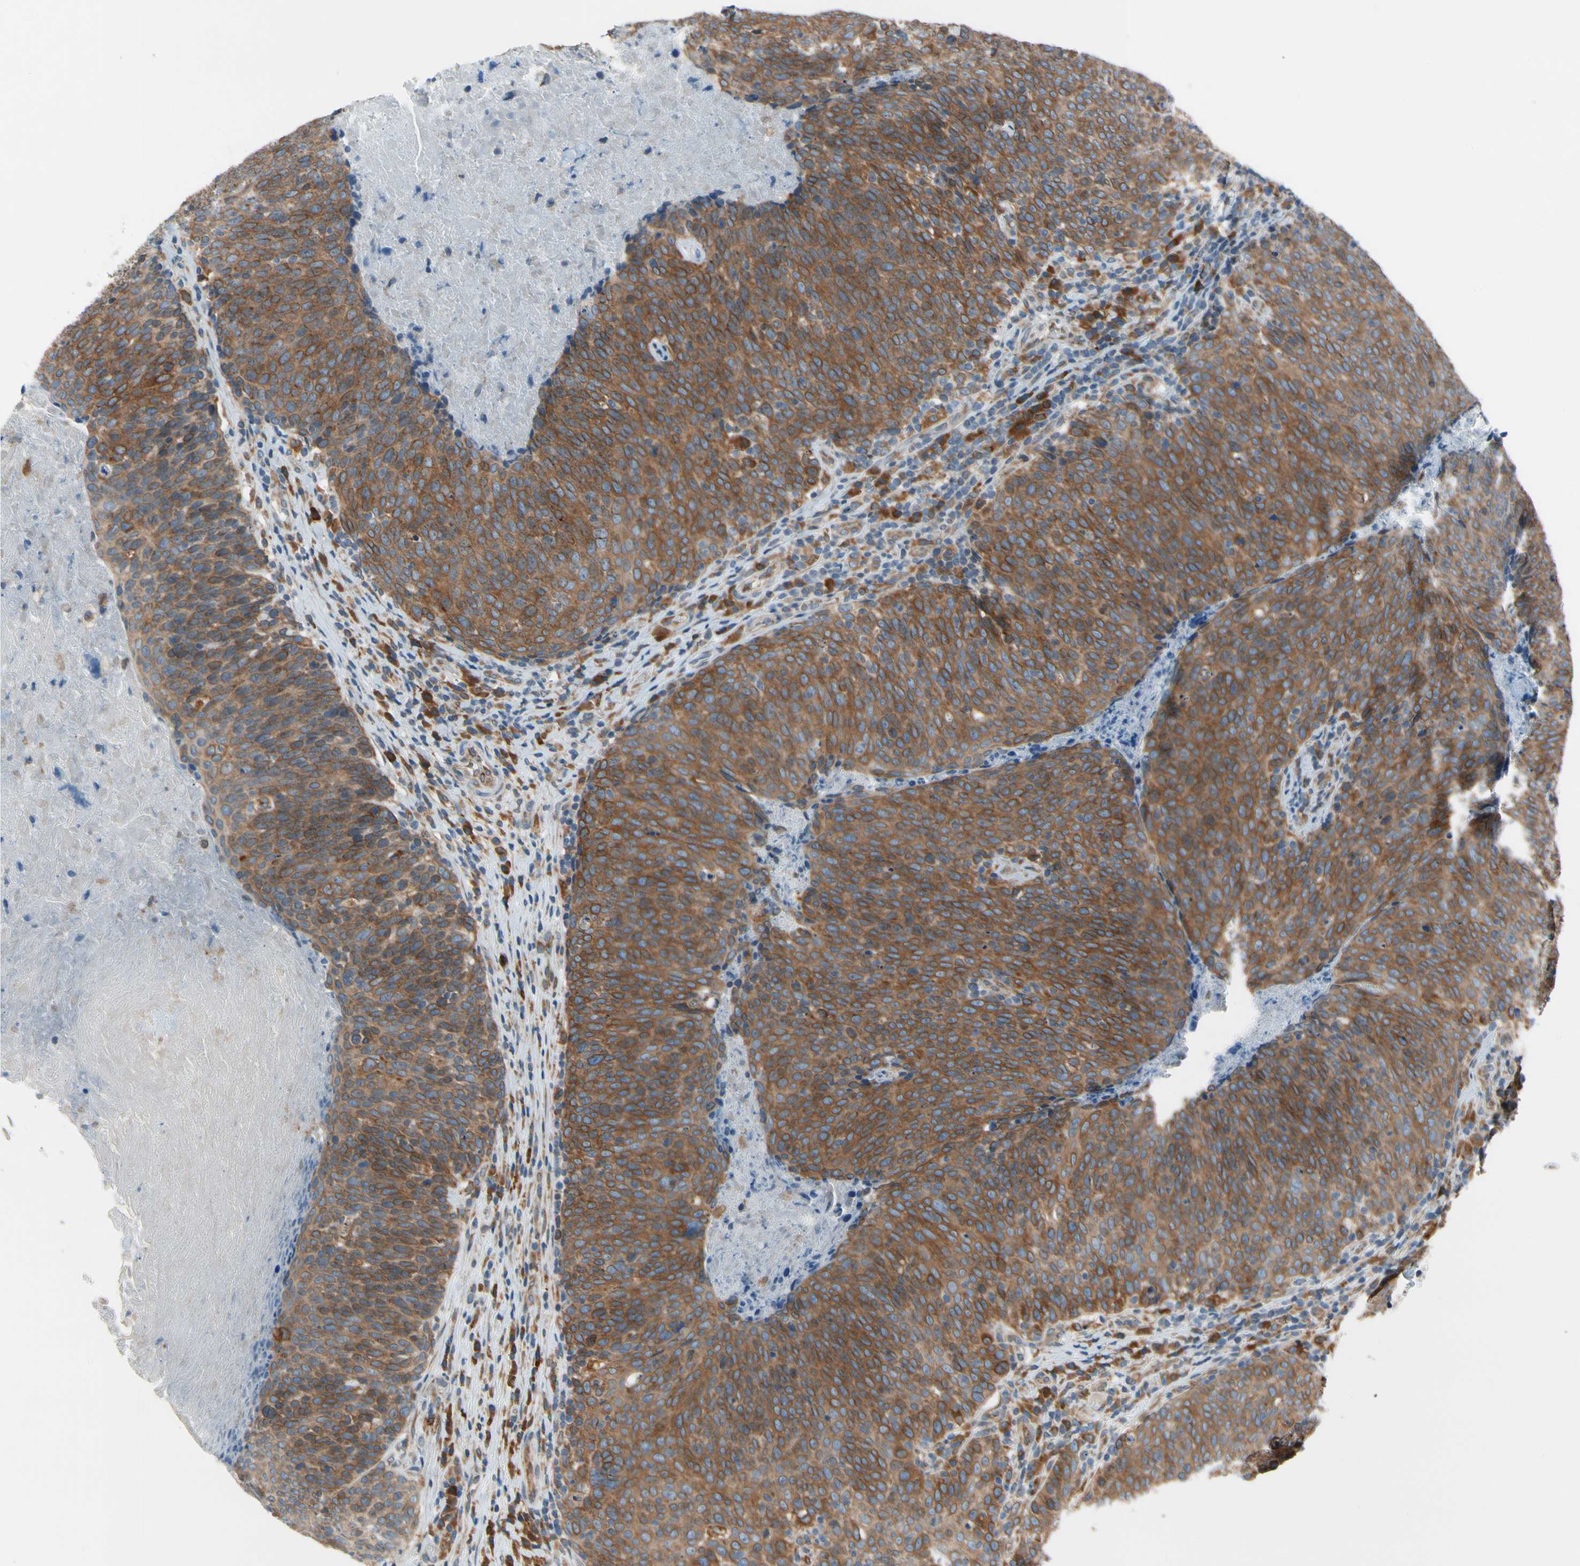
{"staining": {"intensity": "strong", "quantity": ">75%", "location": "cytoplasmic/membranous"}, "tissue": "head and neck cancer", "cell_type": "Tumor cells", "image_type": "cancer", "snomed": [{"axis": "morphology", "description": "Squamous cell carcinoma, NOS"}, {"axis": "morphology", "description": "Squamous cell carcinoma, metastatic, NOS"}, {"axis": "topography", "description": "Lymph node"}, {"axis": "topography", "description": "Head-Neck"}], "caption": "Head and neck cancer (metastatic squamous cell carcinoma) tissue demonstrates strong cytoplasmic/membranous expression in about >75% of tumor cells", "gene": "CLCC1", "patient": {"sex": "male", "age": 62}}